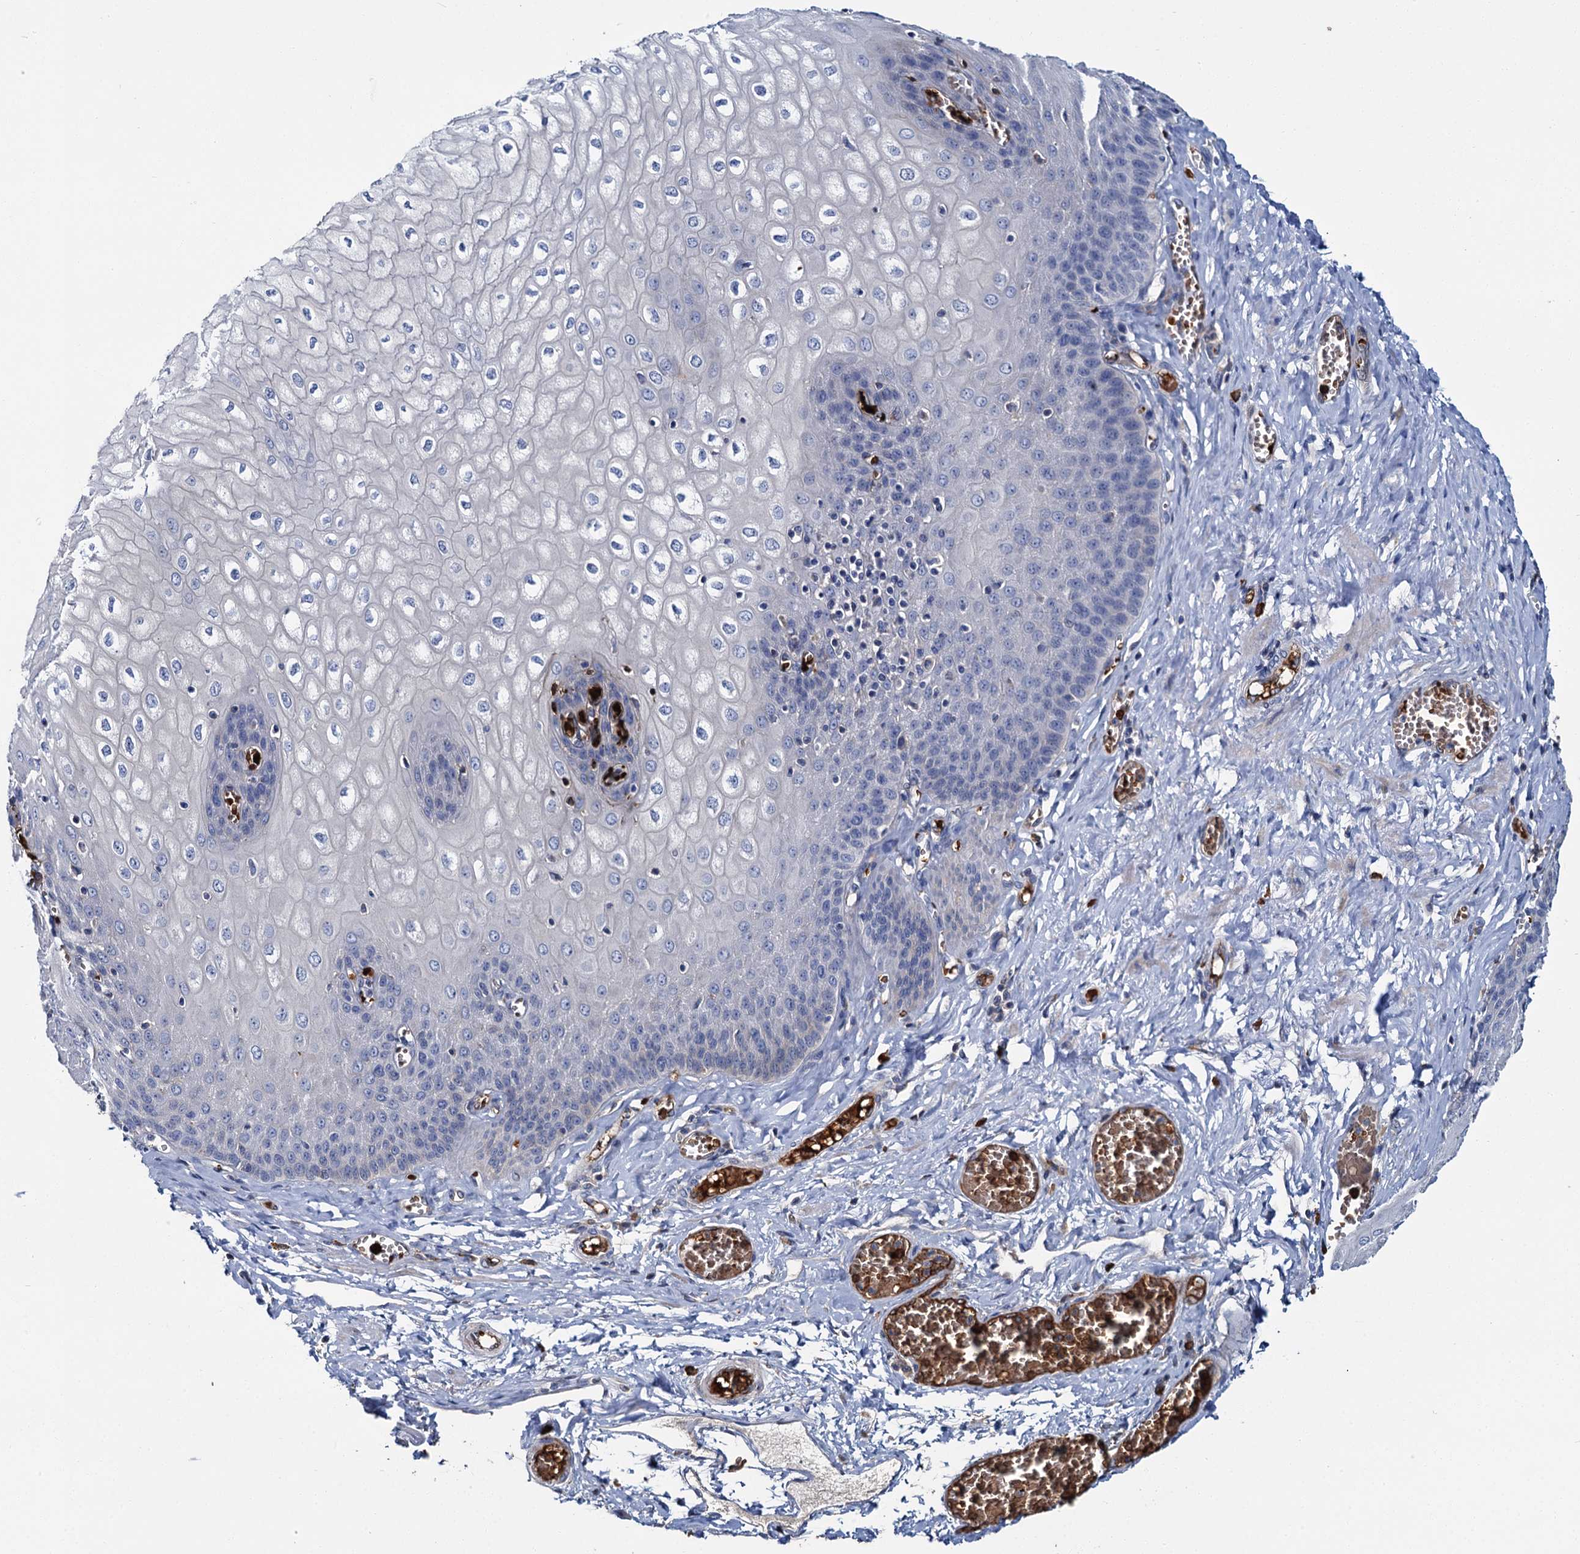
{"staining": {"intensity": "negative", "quantity": "none", "location": "none"}, "tissue": "esophagus", "cell_type": "Squamous epithelial cells", "image_type": "normal", "snomed": [{"axis": "morphology", "description": "Normal tissue, NOS"}, {"axis": "topography", "description": "Esophagus"}], "caption": "Immunohistochemical staining of normal human esophagus reveals no significant expression in squamous epithelial cells. Nuclei are stained in blue.", "gene": "ATG2A", "patient": {"sex": "male", "age": 60}}